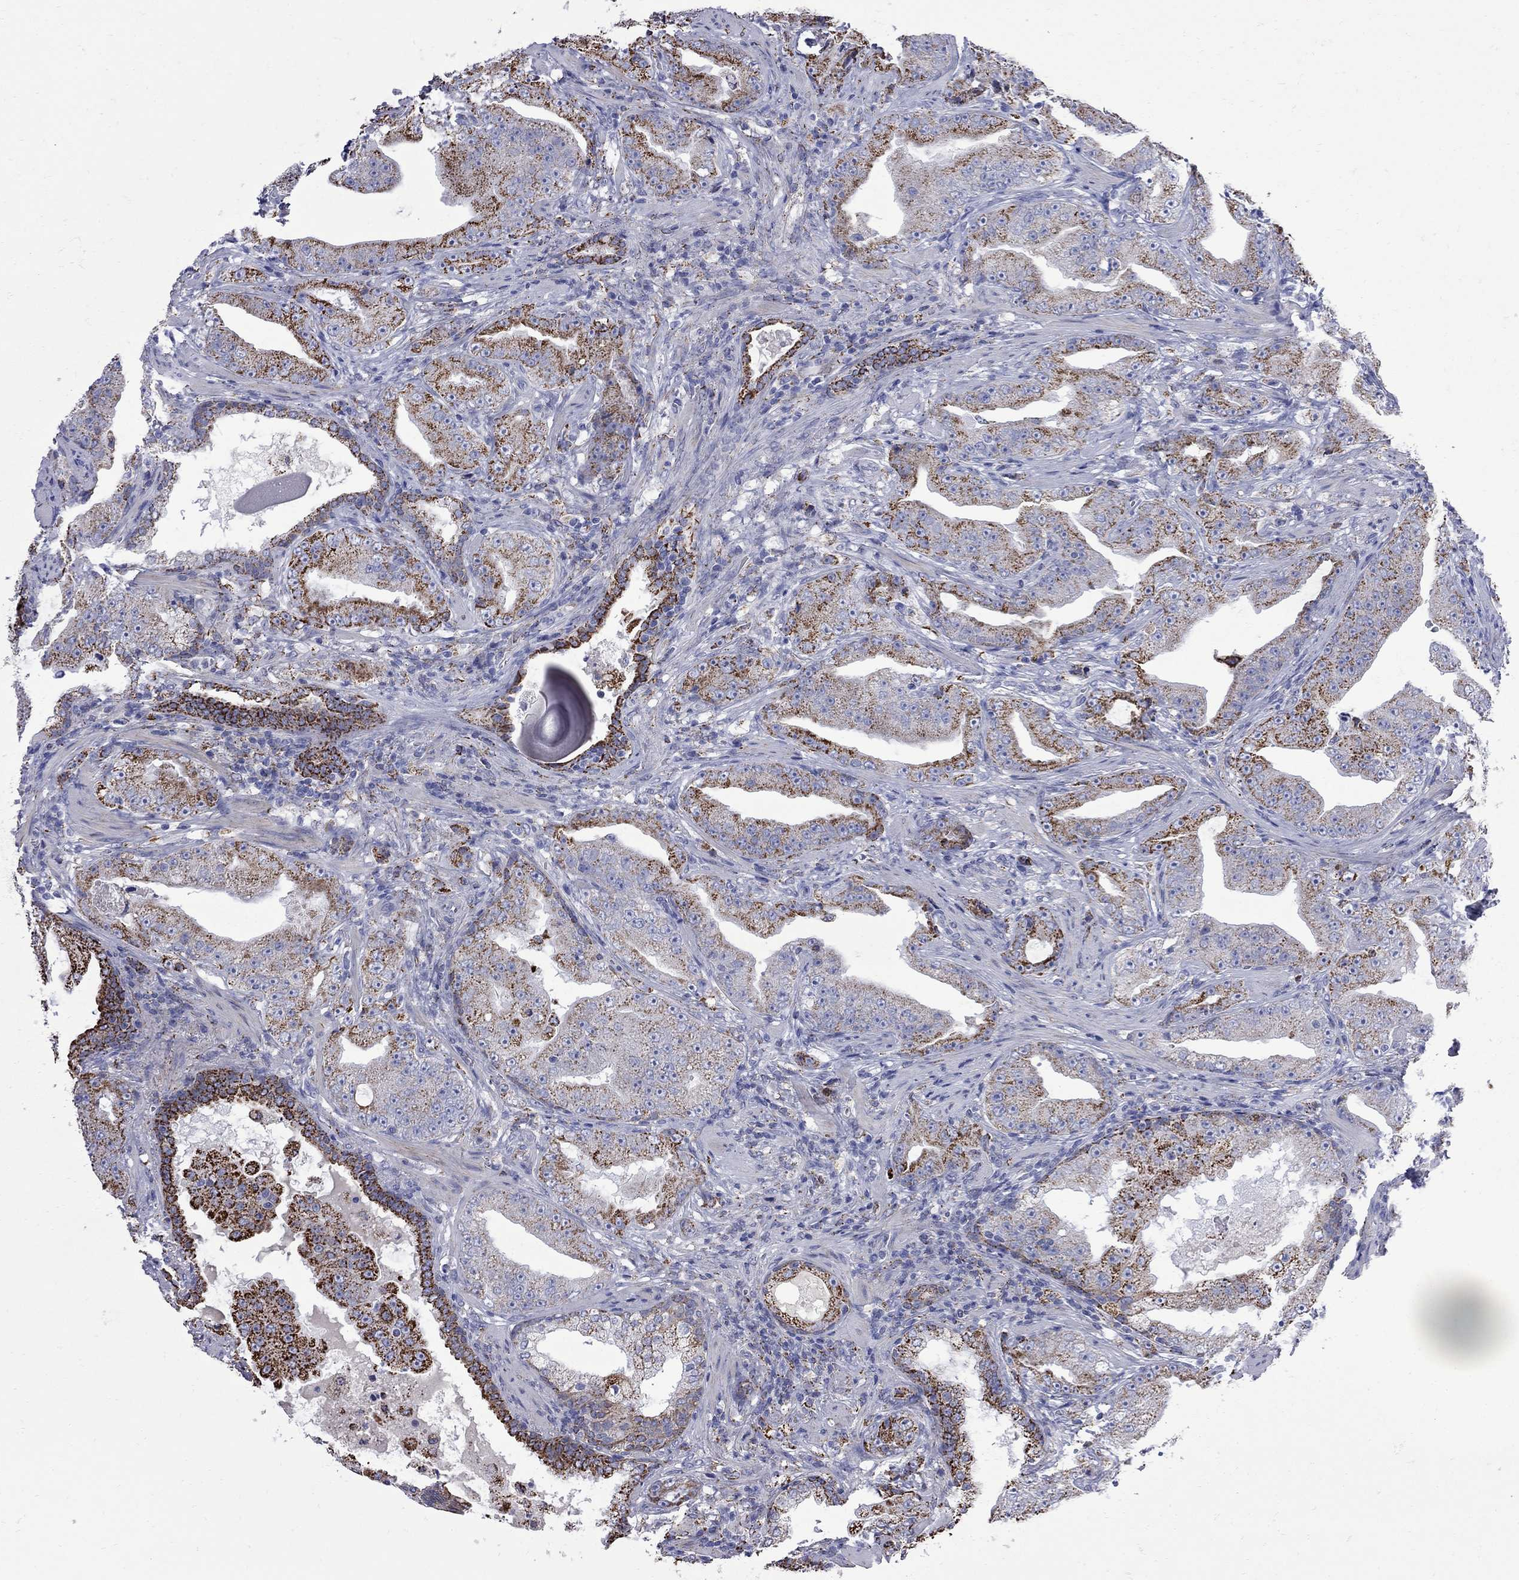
{"staining": {"intensity": "strong", "quantity": "25%-75%", "location": "cytoplasmic/membranous"}, "tissue": "prostate cancer", "cell_type": "Tumor cells", "image_type": "cancer", "snomed": [{"axis": "morphology", "description": "Adenocarcinoma, Low grade"}, {"axis": "topography", "description": "Prostate"}], "caption": "A brown stain highlights strong cytoplasmic/membranous positivity of a protein in human prostate cancer (low-grade adenocarcinoma) tumor cells.", "gene": "SESTD1", "patient": {"sex": "male", "age": 62}}